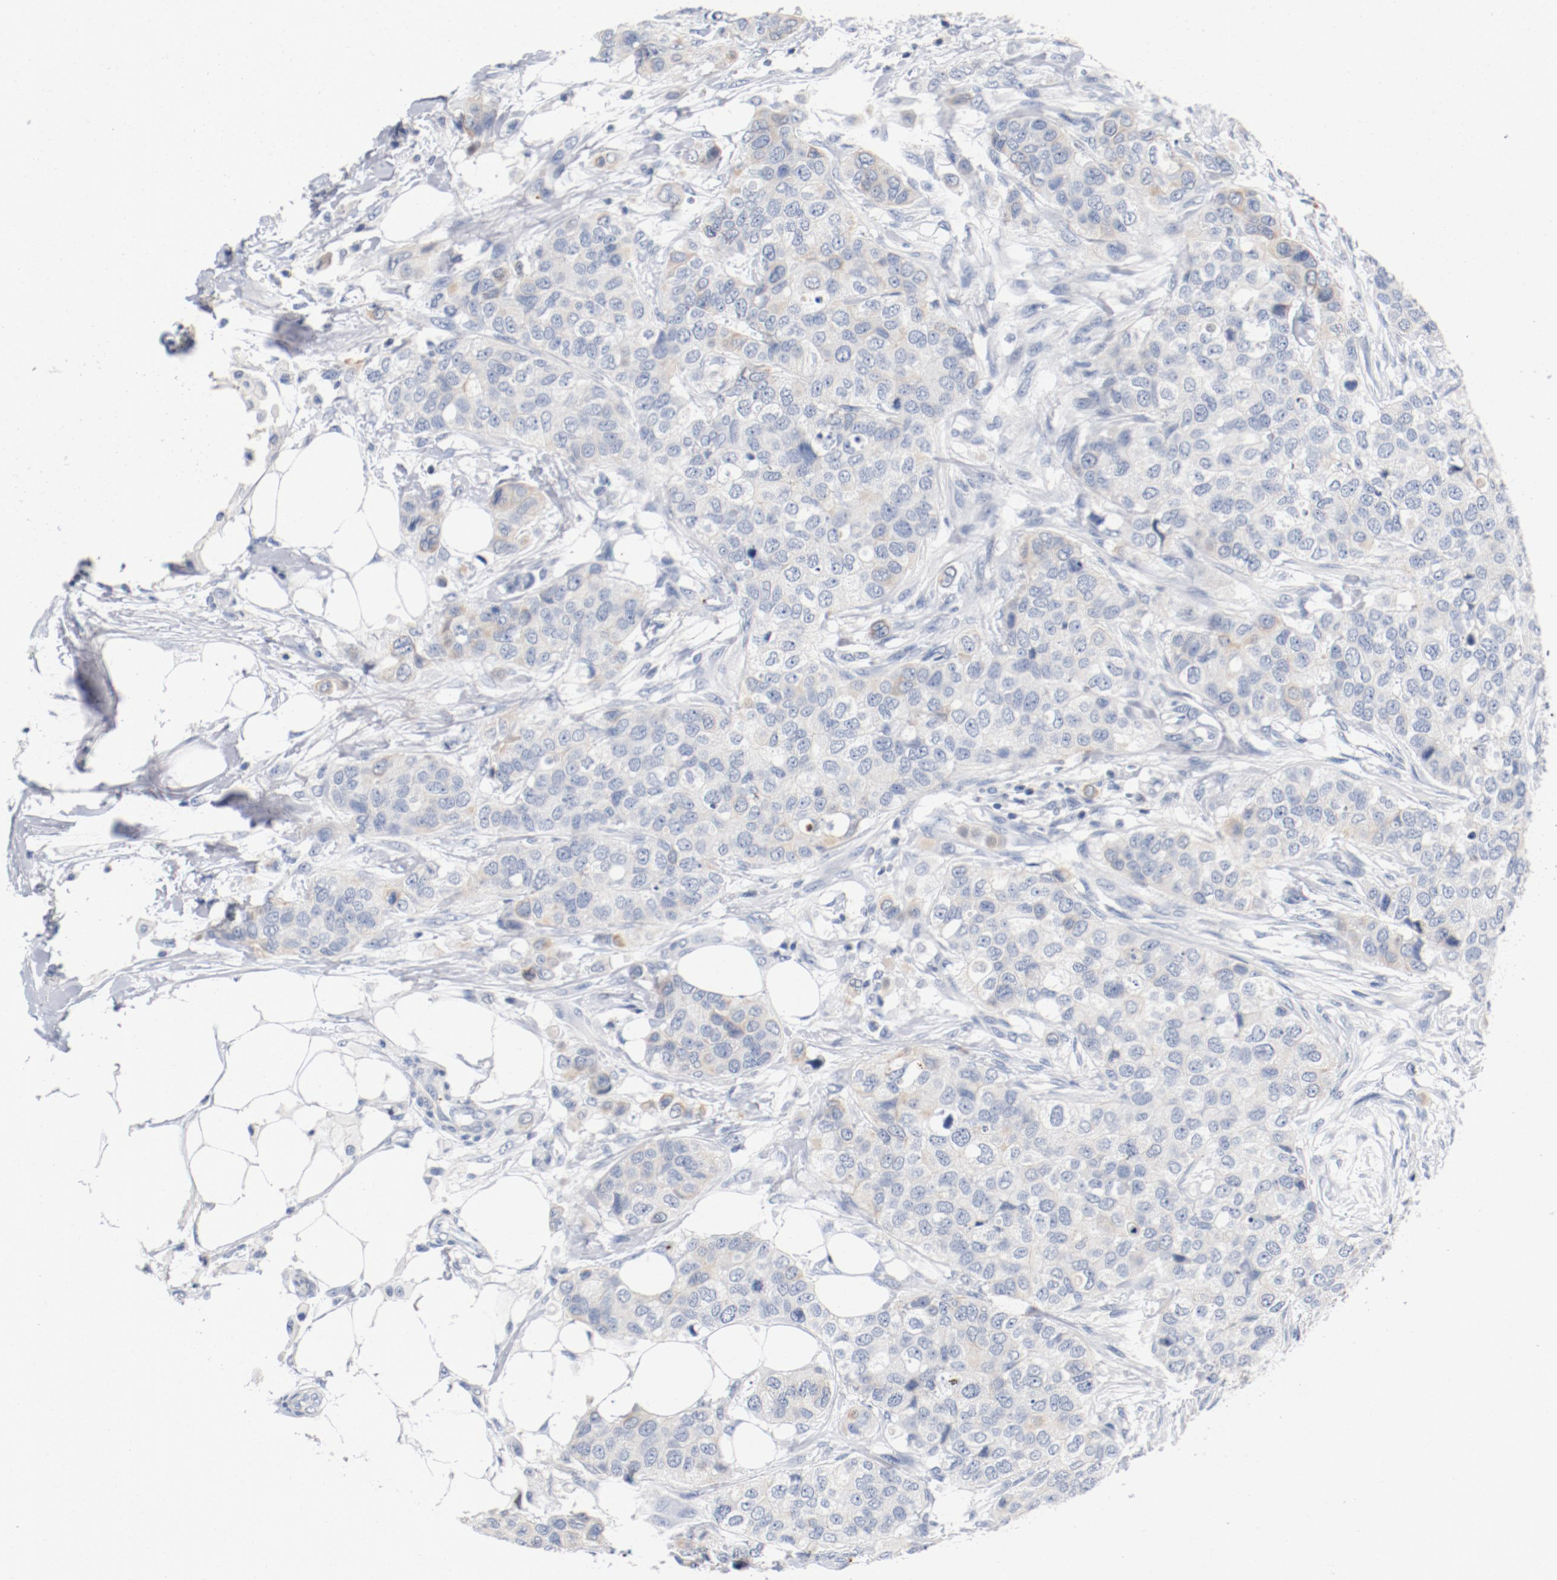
{"staining": {"intensity": "negative", "quantity": "none", "location": "none"}, "tissue": "breast cancer", "cell_type": "Tumor cells", "image_type": "cancer", "snomed": [{"axis": "morphology", "description": "Normal tissue, NOS"}, {"axis": "morphology", "description": "Duct carcinoma"}, {"axis": "topography", "description": "Breast"}], "caption": "High power microscopy image of an immunohistochemistry (IHC) micrograph of breast cancer (intraductal carcinoma), revealing no significant positivity in tumor cells. (DAB IHC with hematoxylin counter stain).", "gene": "PIM1", "patient": {"sex": "female", "age": 49}}